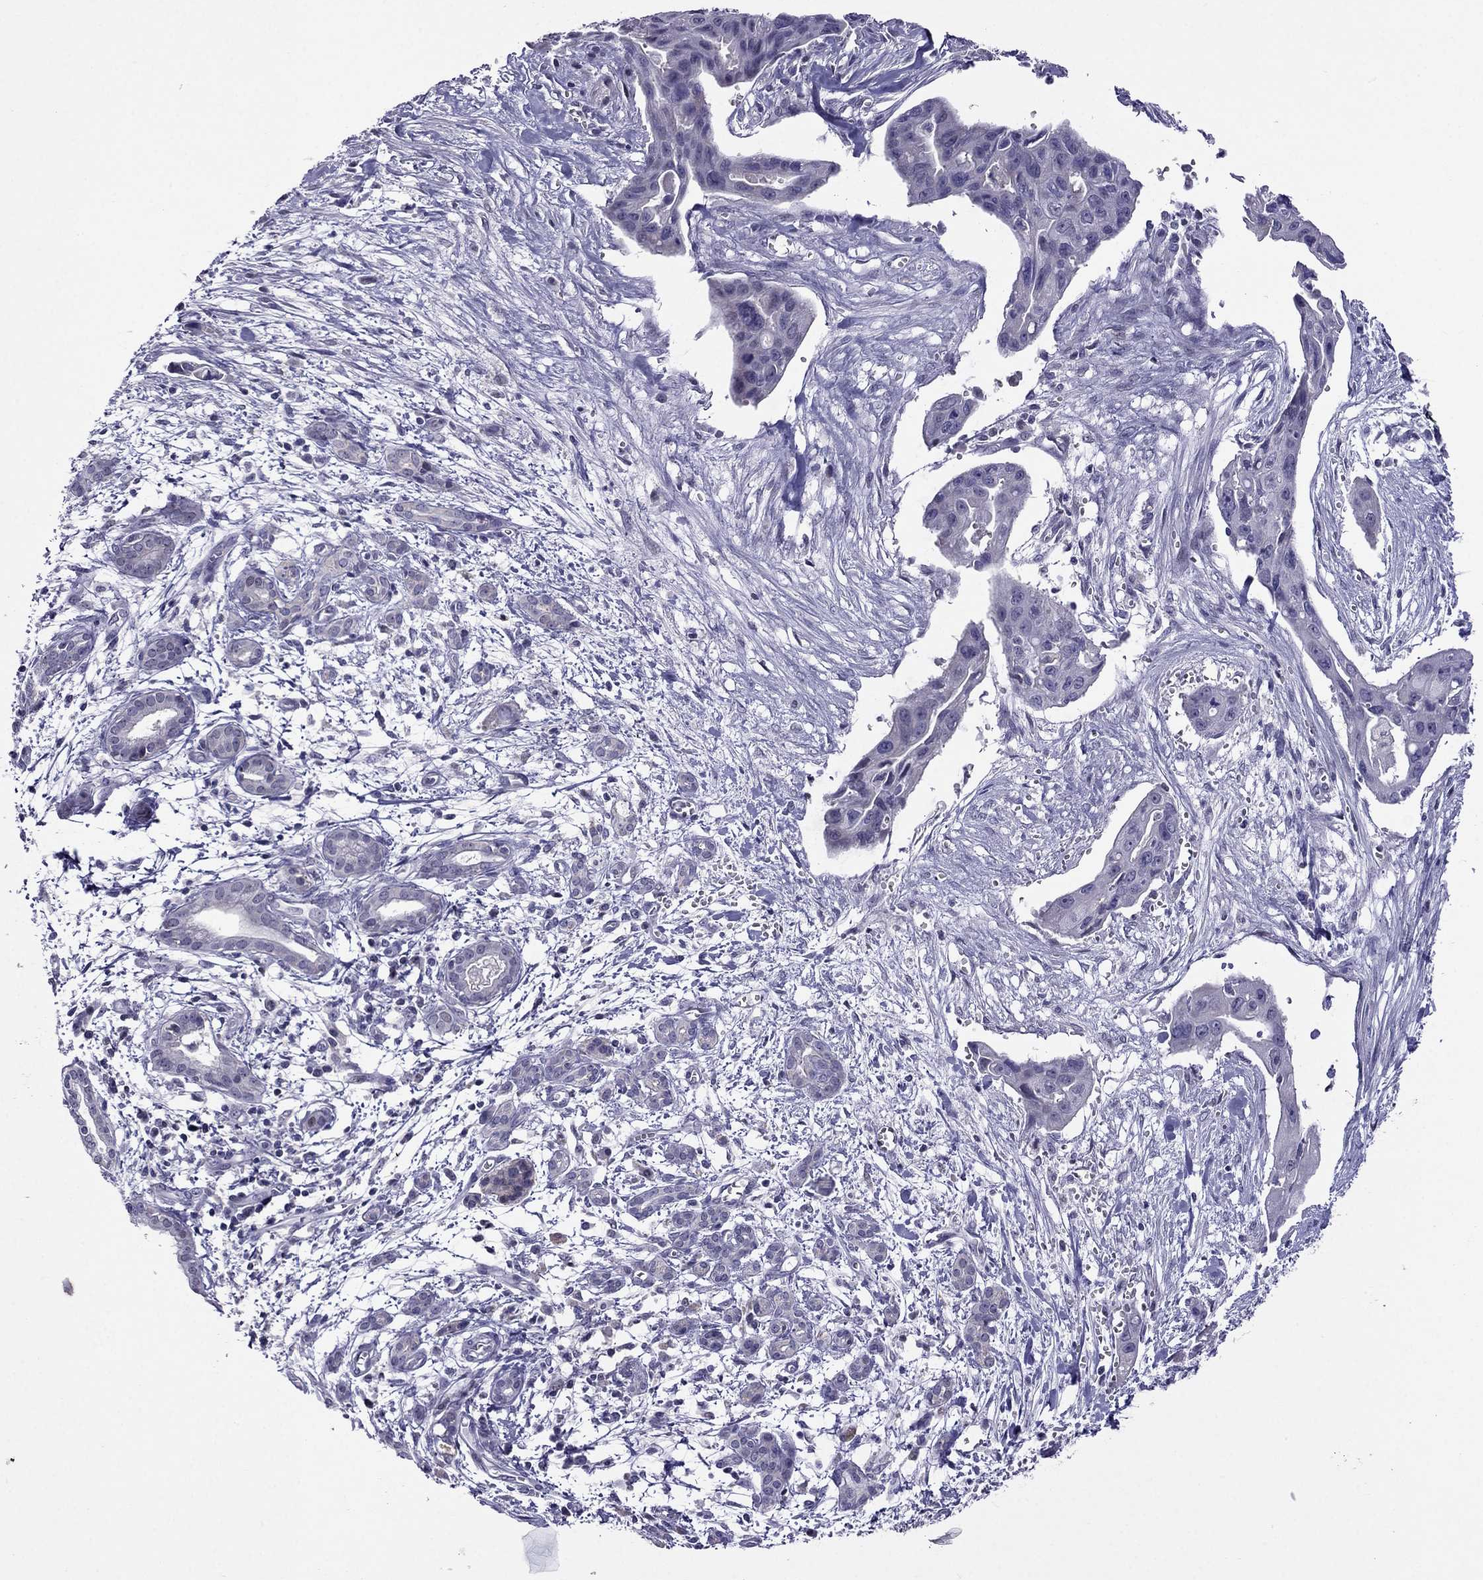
{"staining": {"intensity": "negative", "quantity": "none", "location": "none"}, "tissue": "pancreatic cancer", "cell_type": "Tumor cells", "image_type": "cancer", "snomed": [{"axis": "morphology", "description": "Adenocarcinoma, NOS"}, {"axis": "topography", "description": "Pancreas"}], "caption": "DAB immunohistochemical staining of adenocarcinoma (pancreatic) shows no significant staining in tumor cells.", "gene": "SPTBN4", "patient": {"sex": "male", "age": 60}}